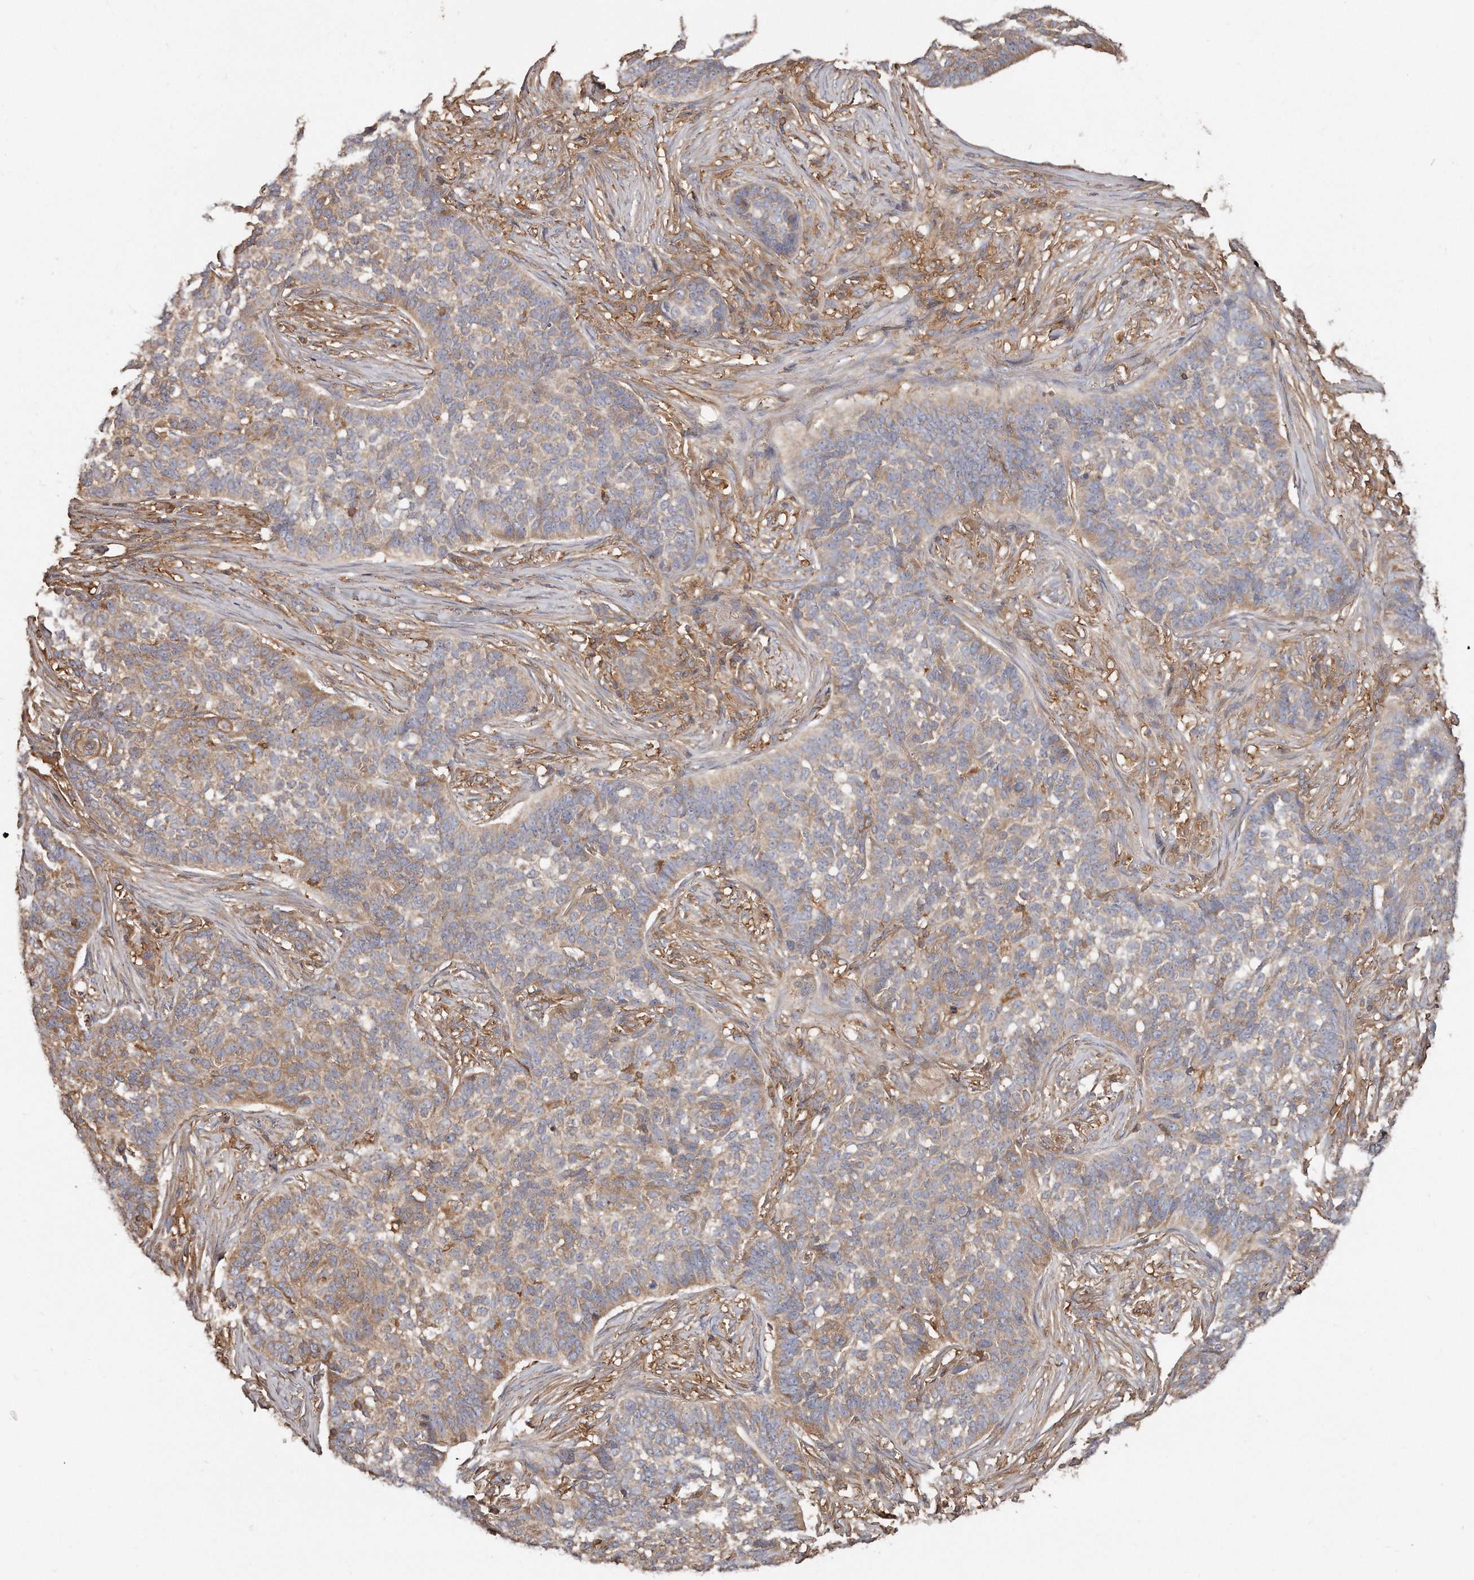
{"staining": {"intensity": "negative", "quantity": "none", "location": "none"}, "tissue": "skin cancer", "cell_type": "Tumor cells", "image_type": "cancer", "snomed": [{"axis": "morphology", "description": "Basal cell carcinoma"}, {"axis": "topography", "description": "Skin"}], "caption": "The image demonstrates no staining of tumor cells in skin basal cell carcinoma. (Brightfield microscopy of DAB (3,3'-diaminobenzidine) immunohistochemistry (IHC) at high magnification).", "gene": "CAP1", "patient": {"sex": "male", "age": 85}}